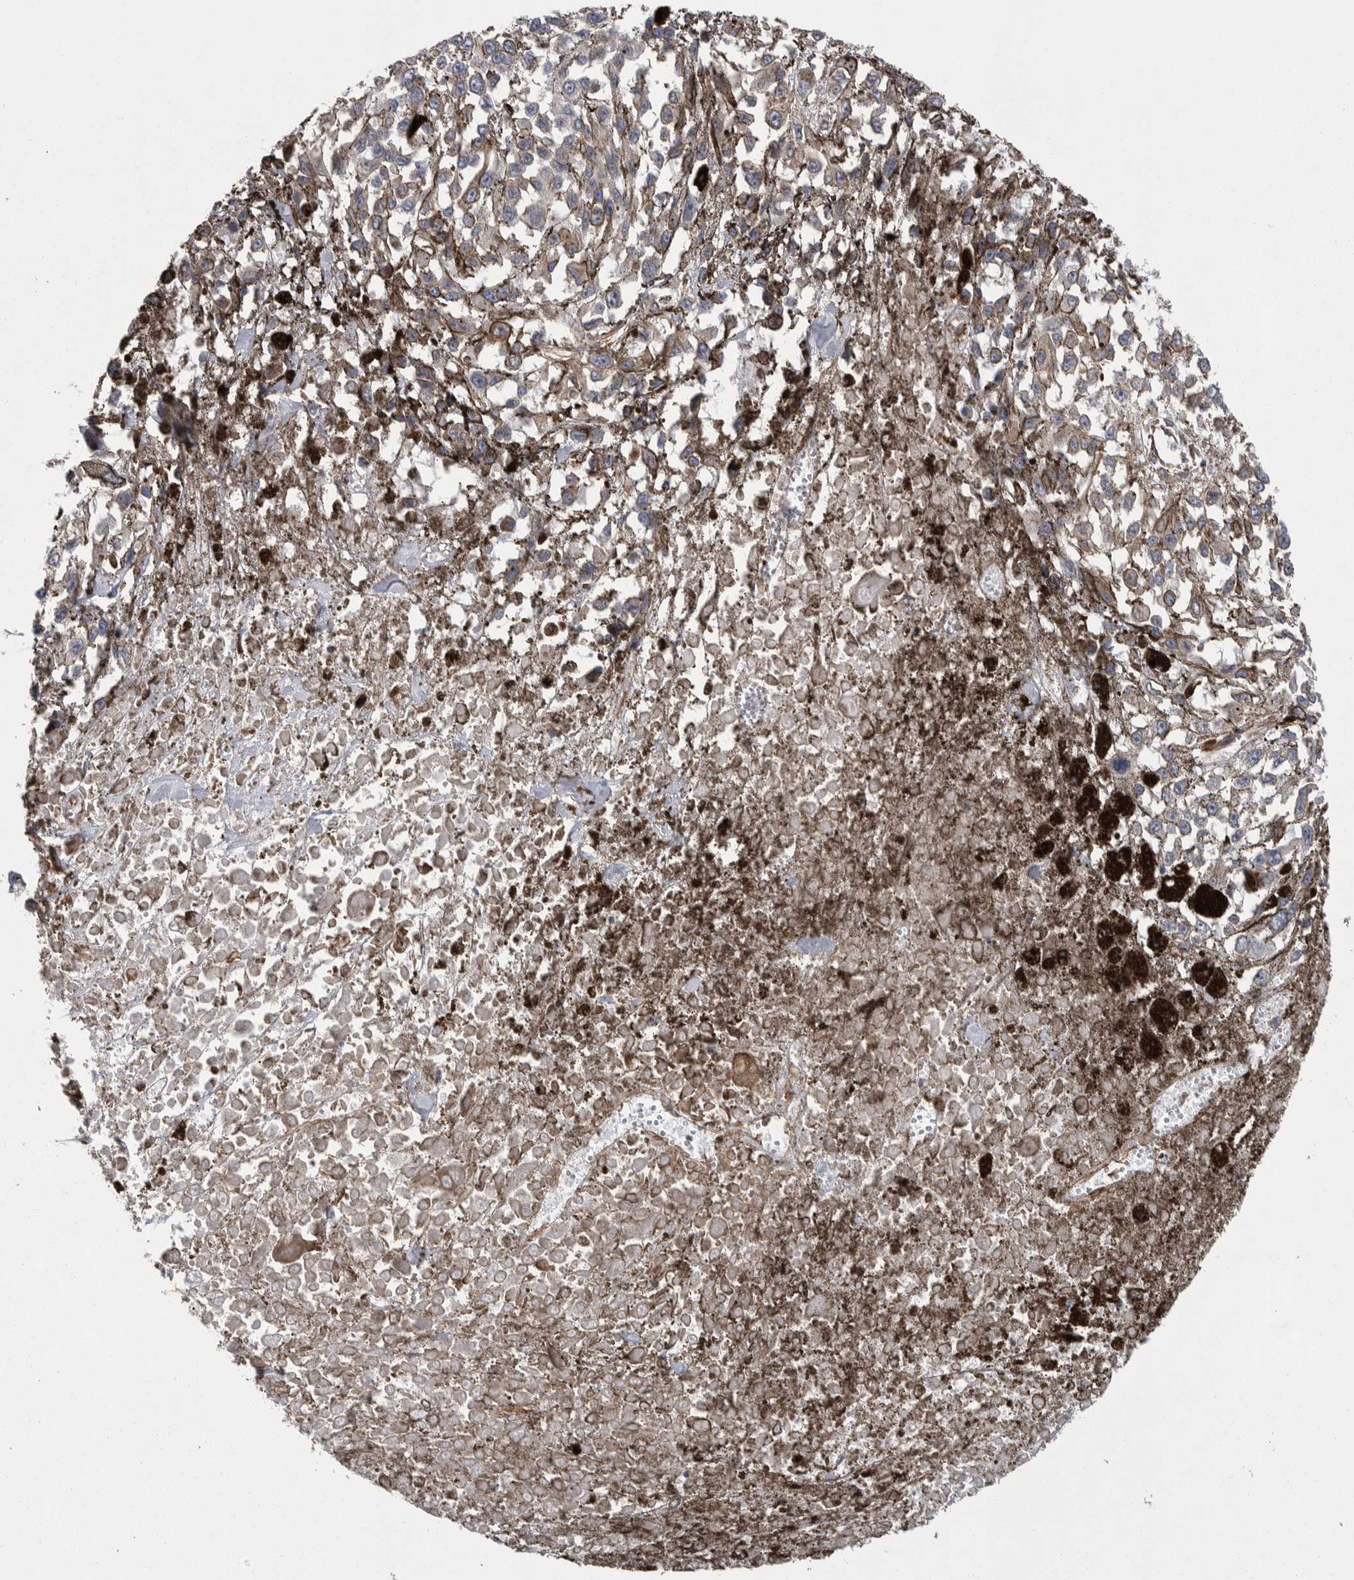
{"staining": {"intensity": "negative", "quantity": "none", "location": "none"}, "tissue": "melanoma", "cell_type": "Tumor cells", "image_type": "cancer", "snomed": [{"axis": "morphology", "description": "Malignant melanoma, Metastatic site"}, {"axis": "topography", "description": "Lymph node"}], "caption": "Immunohistochemistry of melanoma exhibits no expression in tumor cells.", "gene": "KIF12", "patient": {"sex": "male", "age": 59}}